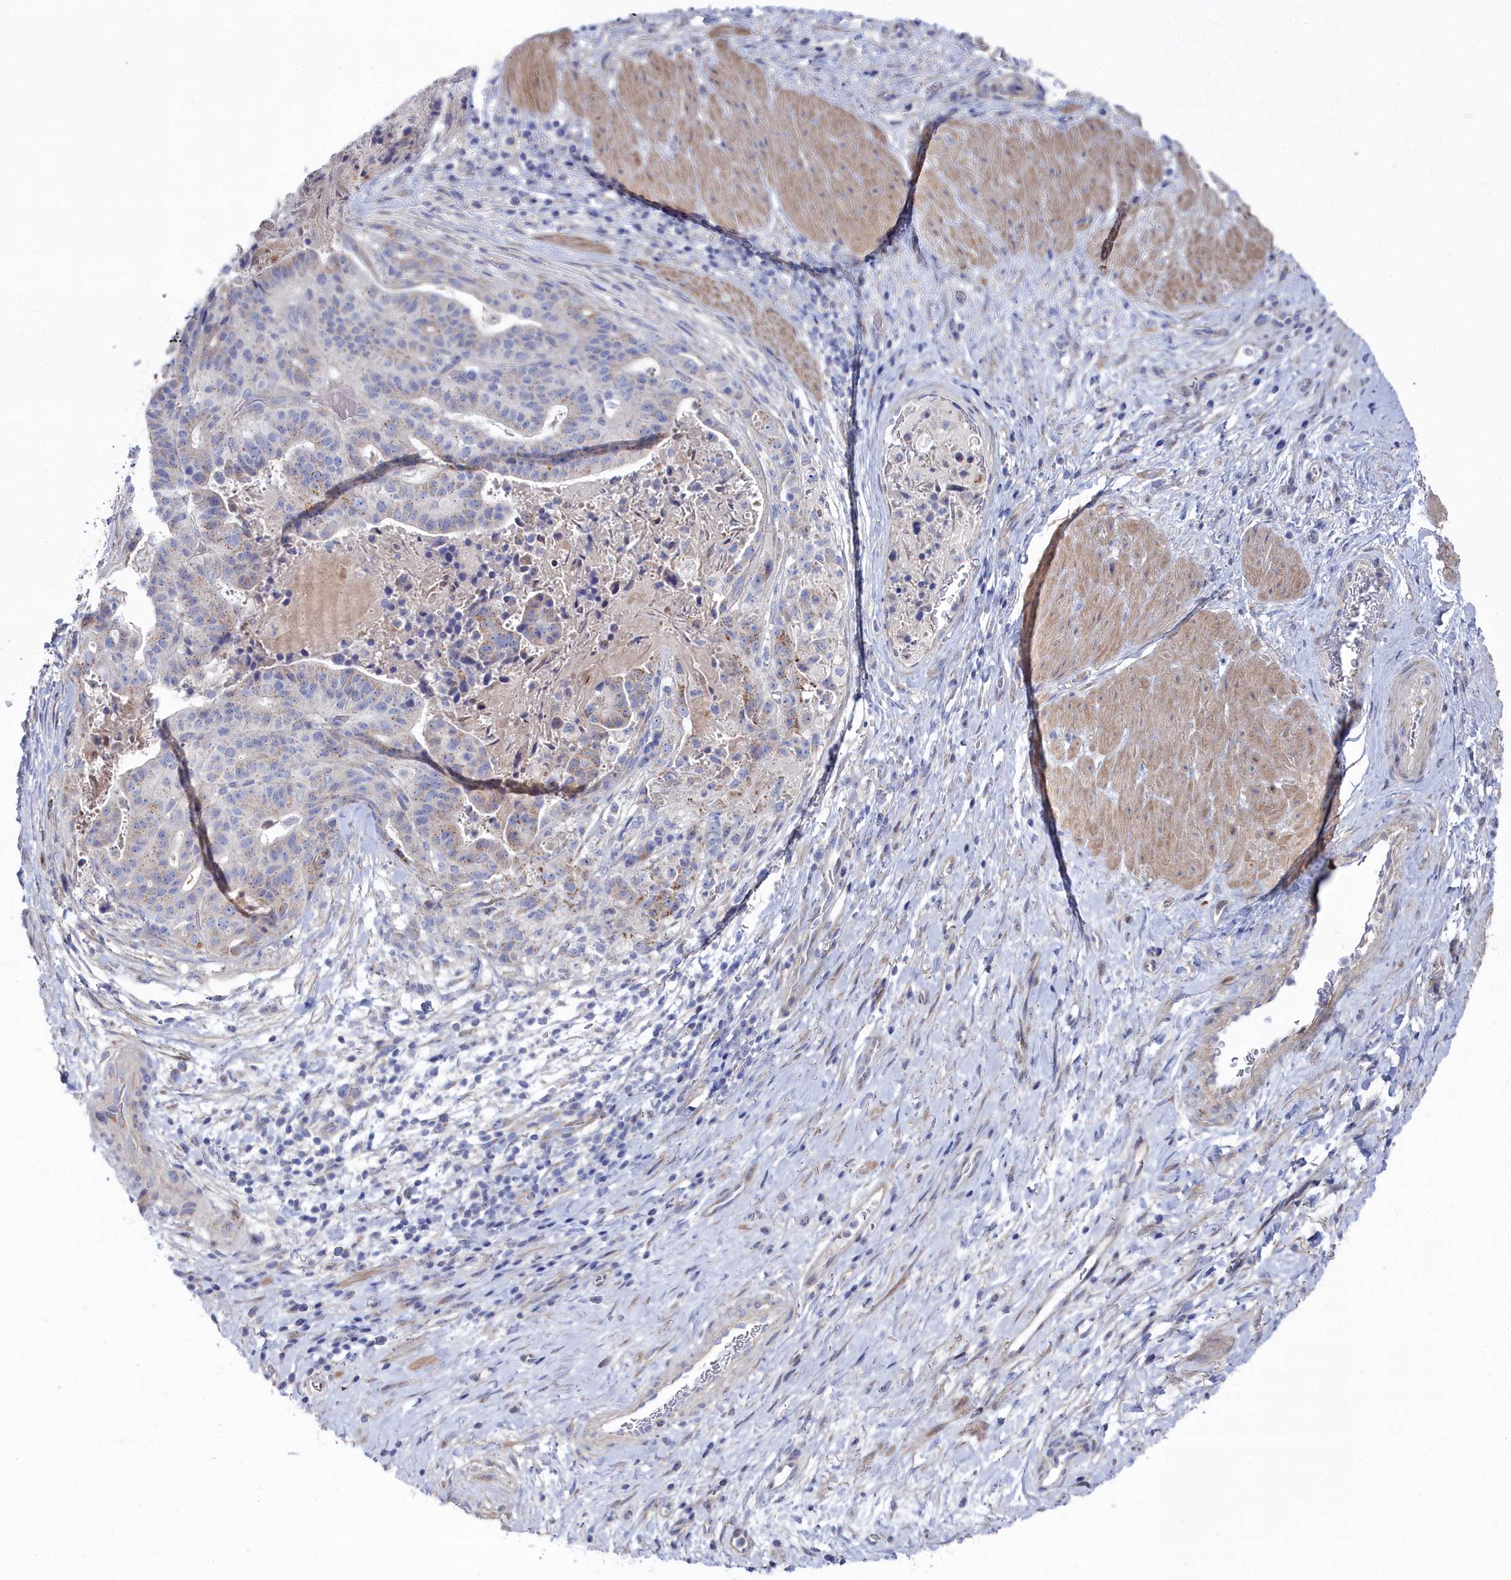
{"staining": {"intensity": "weak", "quantity": "<25%", "location": "cytoplasmic/membranous"}, "tissue": "stomach cancer", "cell_type": "Tumor cells", "image_type": "cancer", "snomed": [{"axis": "morphology", "description": "Adenocarcinoma, NOS"}, {"axis": "topography", "description": "Stomach"}], "caption": "Tumor cells show no significant expression in adenocarcinoma (stomach).", "gene": "SHISAL2A", "patient": {"sex": "male", "age": 48}}